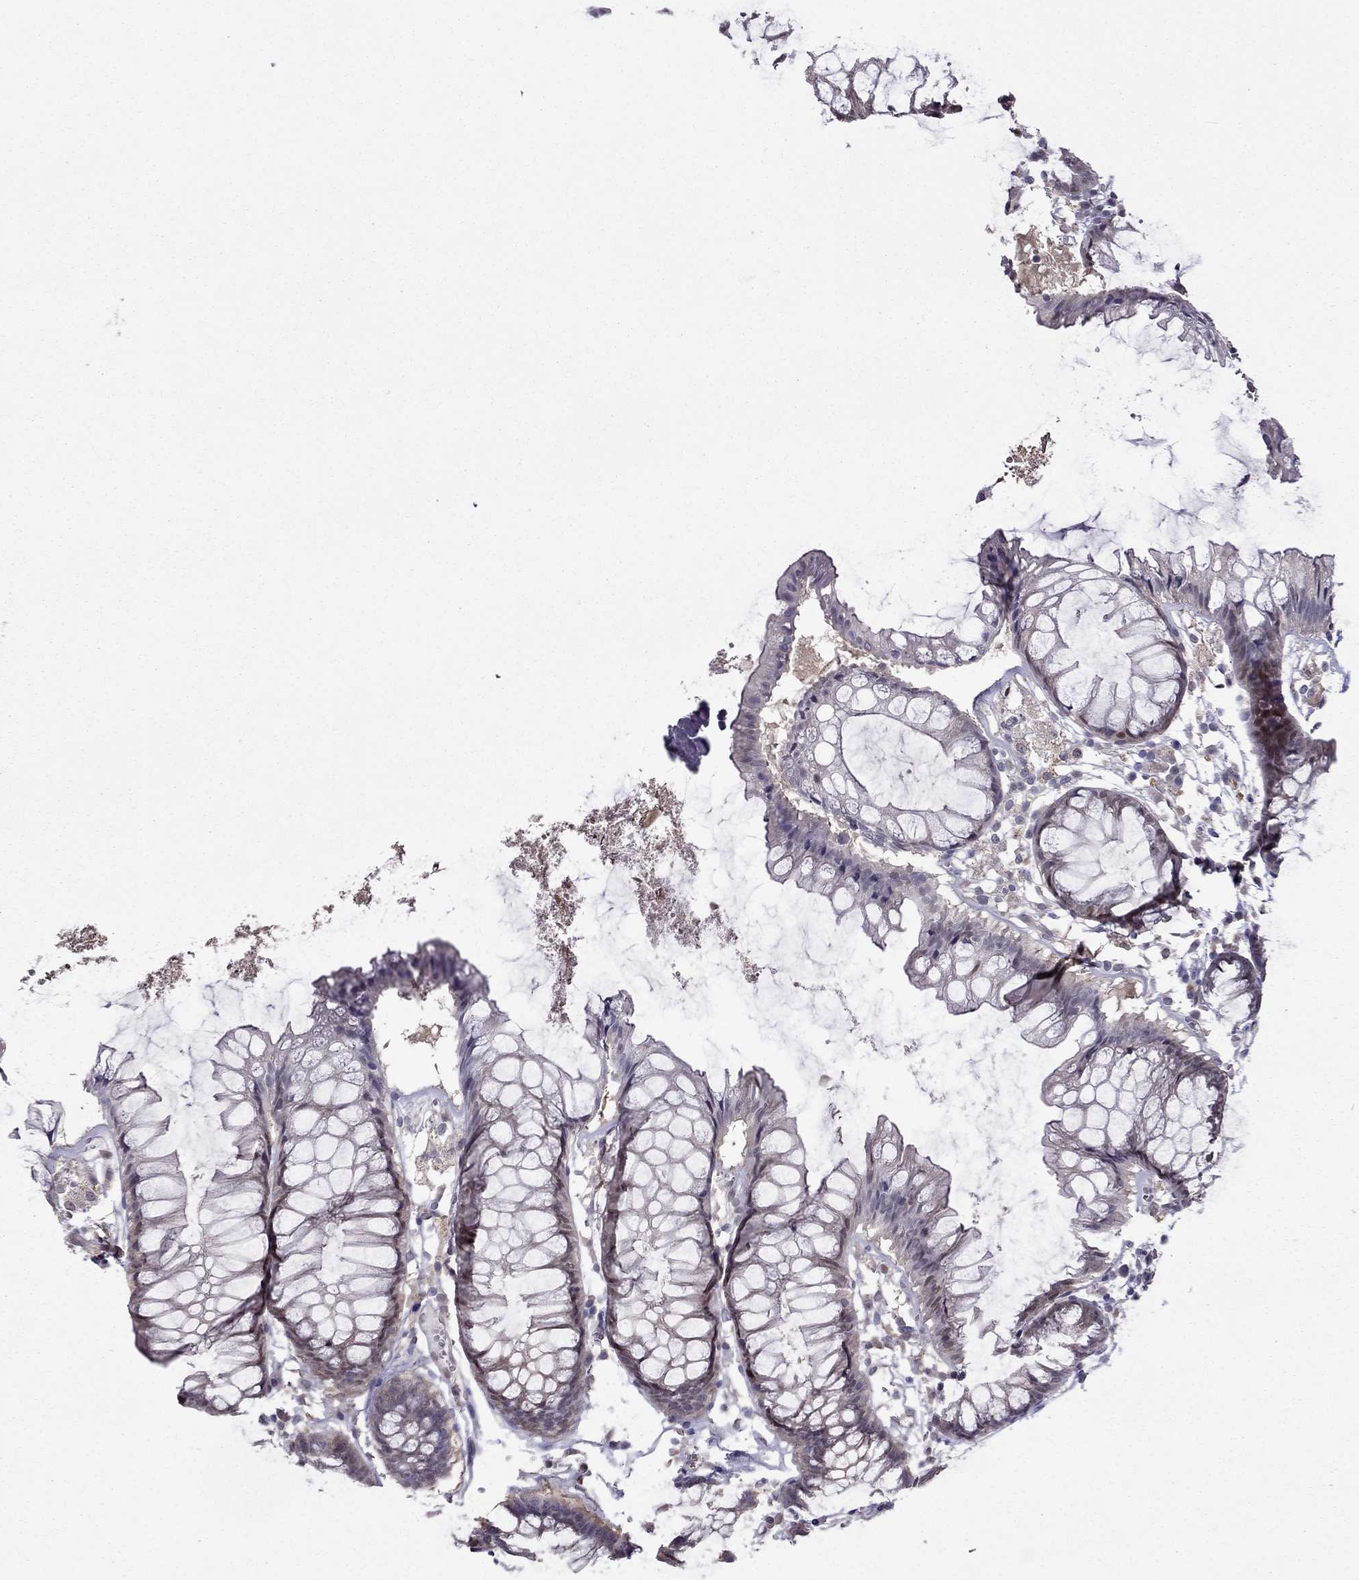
{"staining": {"intensity": "weak", "quantity": "25%-75%", "location": "cytoplasmic/membranous"}, "tissue": "colon", "cell_type": "Endothelial cells", "image_type": "normal", "snomed": [{"axis": "morphology", "description": "Normal tissue, NOS"}, {"axis": "morphology", "description": "Adenocarcinoma, NOS"}, {"axis": "topography", "description": "Colon"}], "caption": "Benign colon shows weak cytoplasmic/membranous expression in approximately 25%-75% of endothelial cells The staining is performed using DAB brown chromogen to label protein expression. The nuclei are counter-stained blue using hematoxylin..", "gene": "CDK5", "patient": {"sex": "male", "age": 65}}